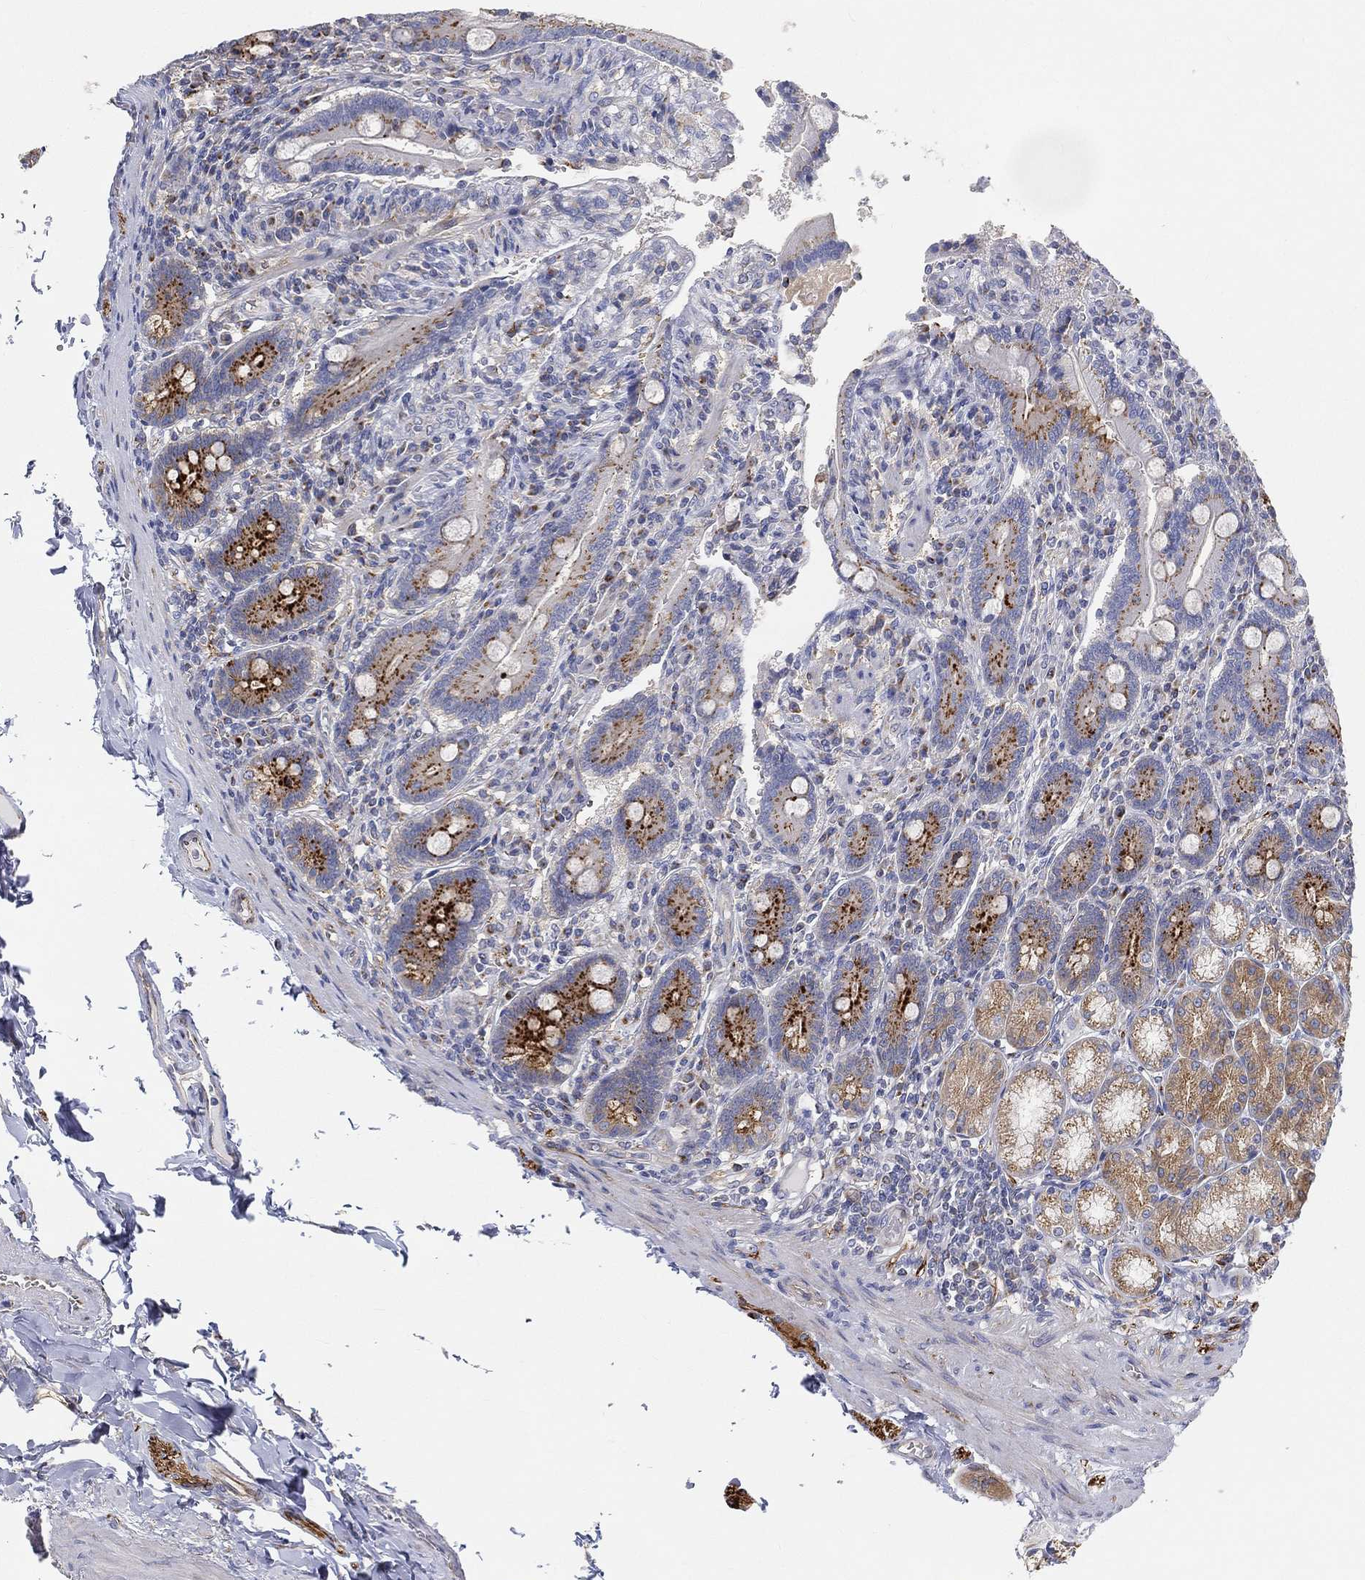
{"staining": {"intensity": "strong", "quantity": "25%-75%", "location": "cytoplasmic/membranous"}, "tissue": "duodenum", "cell_type": "Glandular cells", "image_type": "normal", "snomed": [{"axis": "morphology", "description": "Normal tissue, NOS"}, {"axis": "topography", "description": "Duodenum"}], "caption": "IHC staining of normal duodenum, which demonstrates high levels of strong cytoplasmic/membranous expression in approximately 25%-75% of glandular cells indicating strong cytoplasmic/membranous protein expression. The staining was performed using DAB (brown) for protein detection and nuclei were counterstained in hematoxylin (blue).", "gene": "TMEM25", "patient": {"sex": "female", "age": 62}}